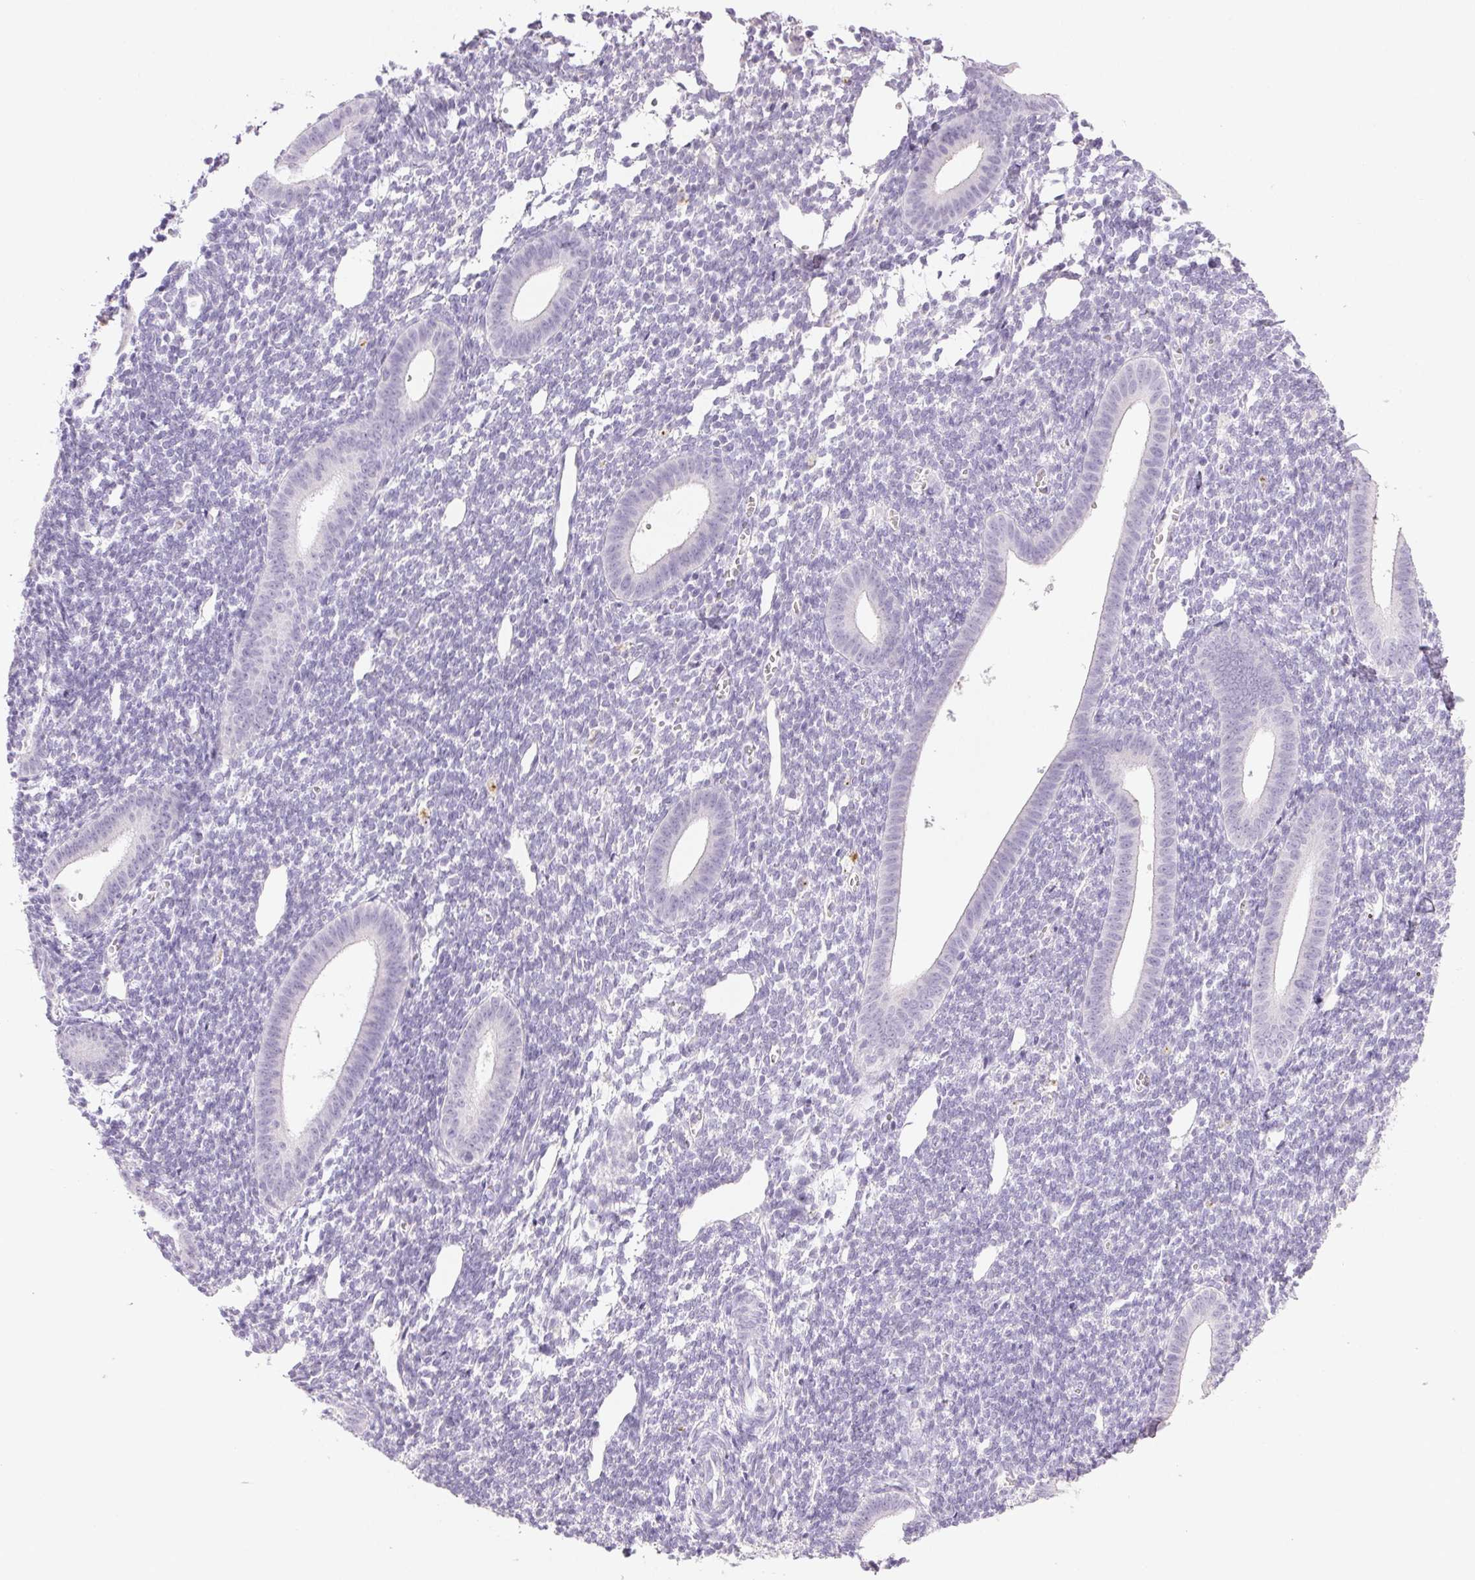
{"staining": {"intensity": "negative", "quantity": "none", "location": "none"}, "tissue": "endometrium", "cell_type": "Cells in endometrial stroma", "image_type": "normal", "snomed": [{"axis": "morphology", "description": "Normal tissue, NOS"}, {"axis": "topography", "description": "Endometrium"}], "caption": "This is an IHC photomicrograph of benign endometrium. There is no staining in cells in endometrial stroma.", "gene": "BPIFB2", "patient": {"sex": "female", "age": 25}}